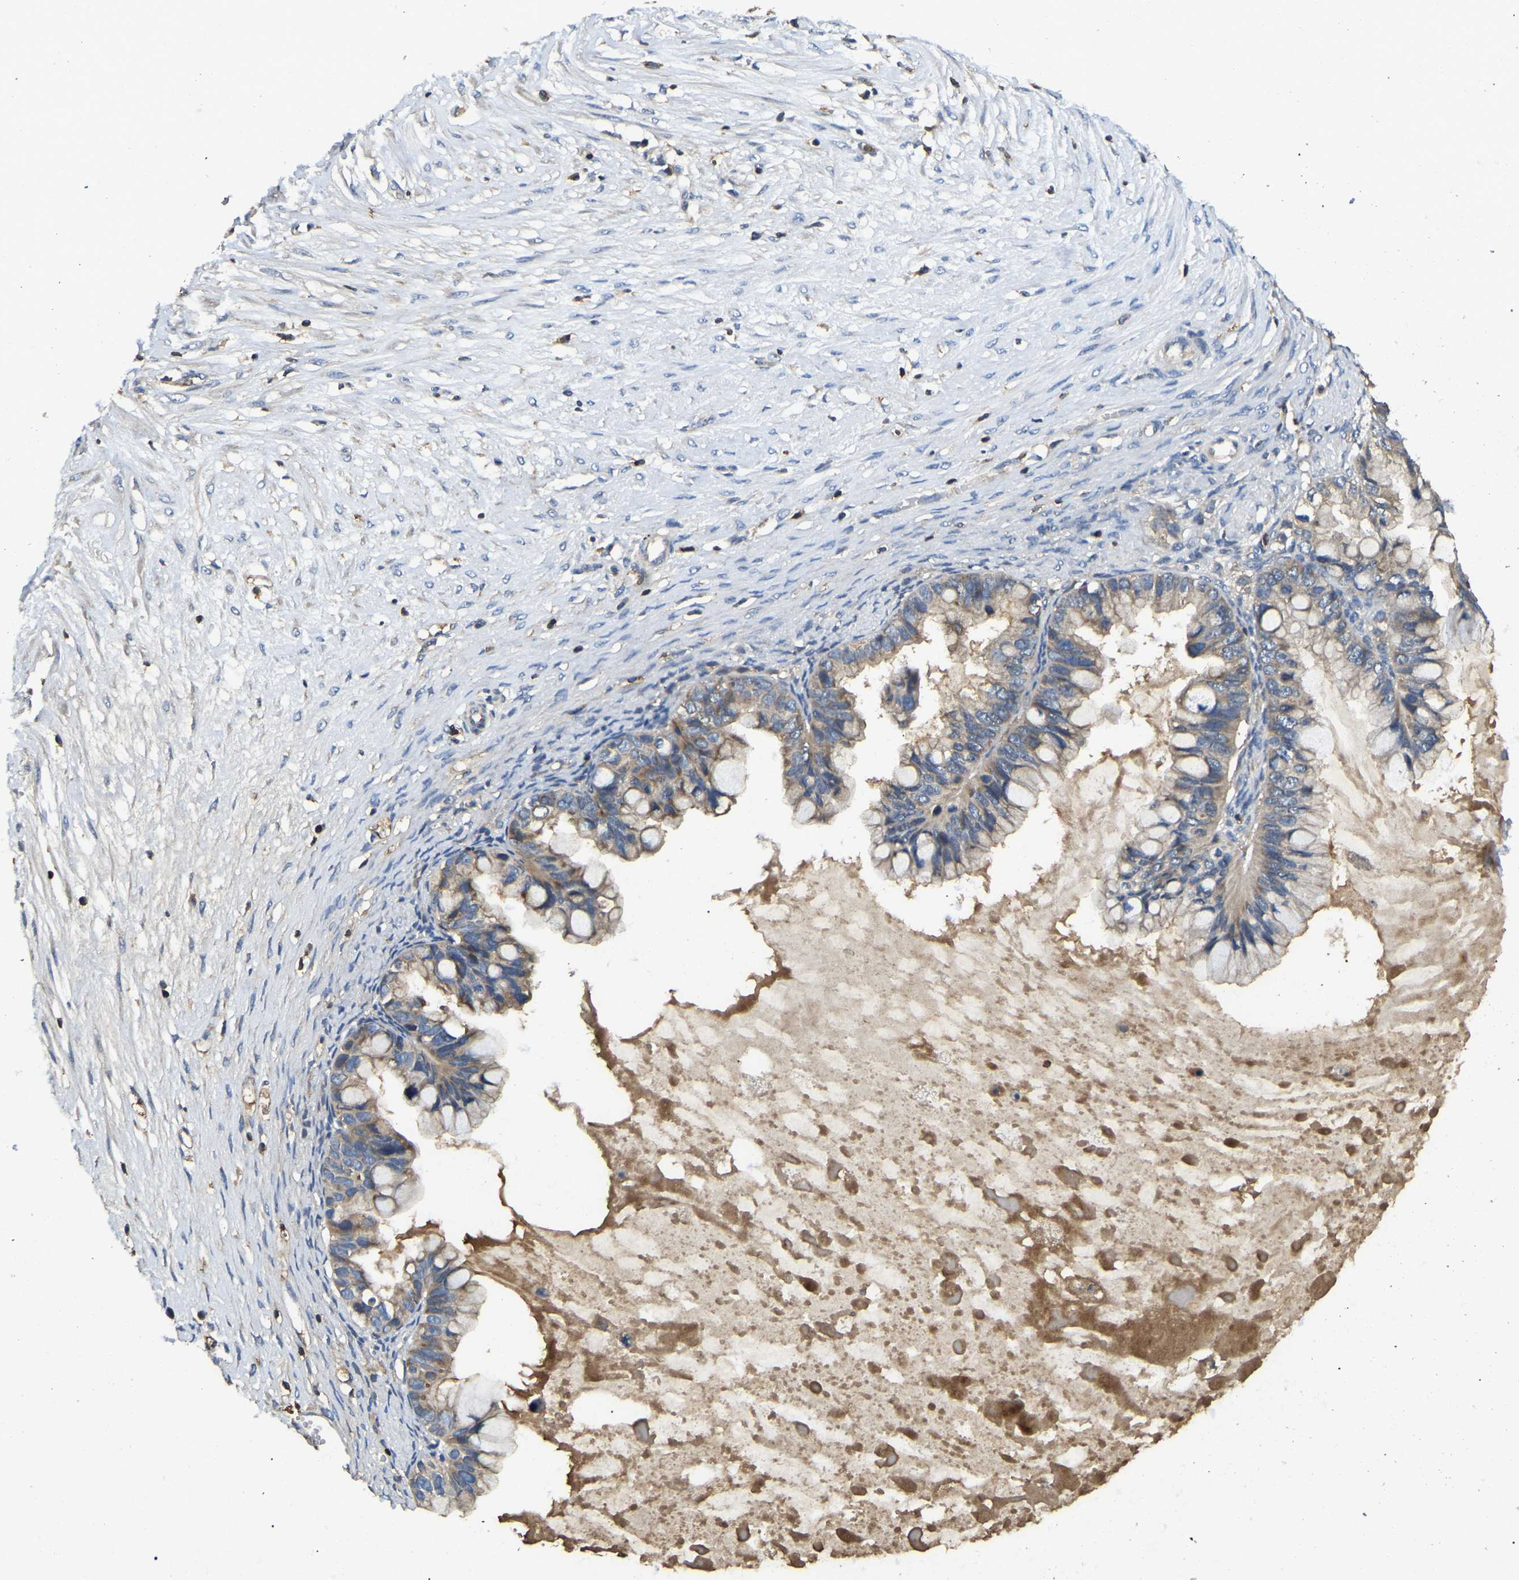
{"staining": {"intensity": "weak", "quantity": "25%-75%", "location": "cytoplasmic/membranous"}, "tissue": "ovarian cancer", "cell_type": "Tumor cells", "image_type": "cancer", "snomed": [{"axis": "morphology", "description": "Cystadenocarcinoma, mucinous, NOS"}, {"axis": "topography", "description": "Ovary"}], "caption": "Approximately 25%-75% of tumor cells in human ovarian cancer (mucinous cystadenocarcinoma) display weak cytoplasmic/membranous protein staining as visualized by brown immunohistochemical staining.", "gene": "SMPD2", "patient": {"sex": "female", "age": 80}}